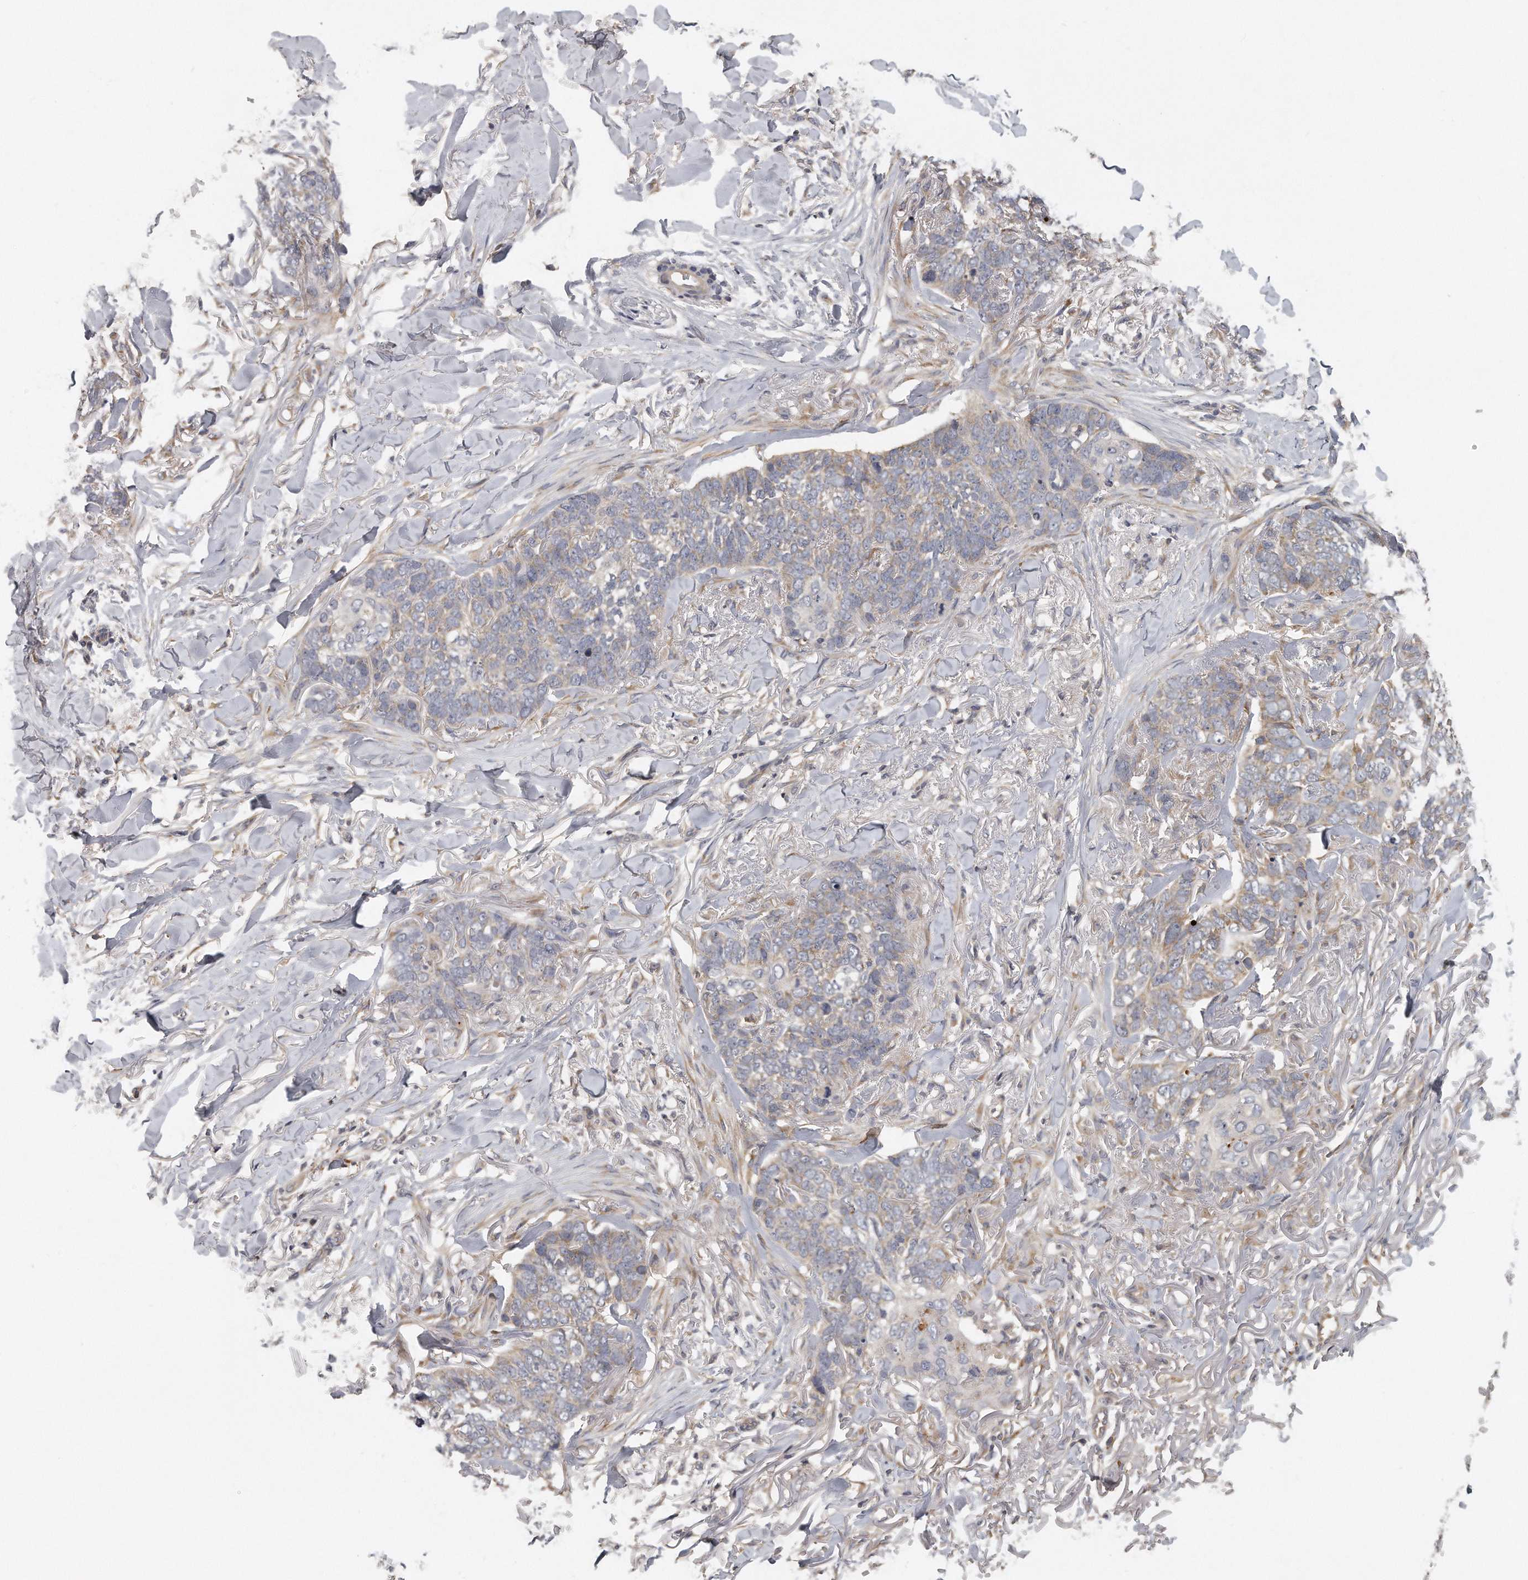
{"staining": {"intensity": "weak", "quantity": "<25%", "location": "cytoplasmic/membranous"}, "tissue": "skin cancer", "cell_type": "Tumor cells", "image_type": "cancer", "snomed": [{"axis": "morphology", "description": "Normal tissue, NOS"}, {"axis": "morphology", "description": "Basal cell carcinoma"}, {"axis": "topography", "description": "Skin"}], "caption": "The immunohistochemistry (IHC) image has no significant positivity in tumor cells of skin cancer tissue. (DAB IHC with hematoxylin counter stain).", "gene": "TRAPPC14", "patient": {"sex": "male", "age": 77}}